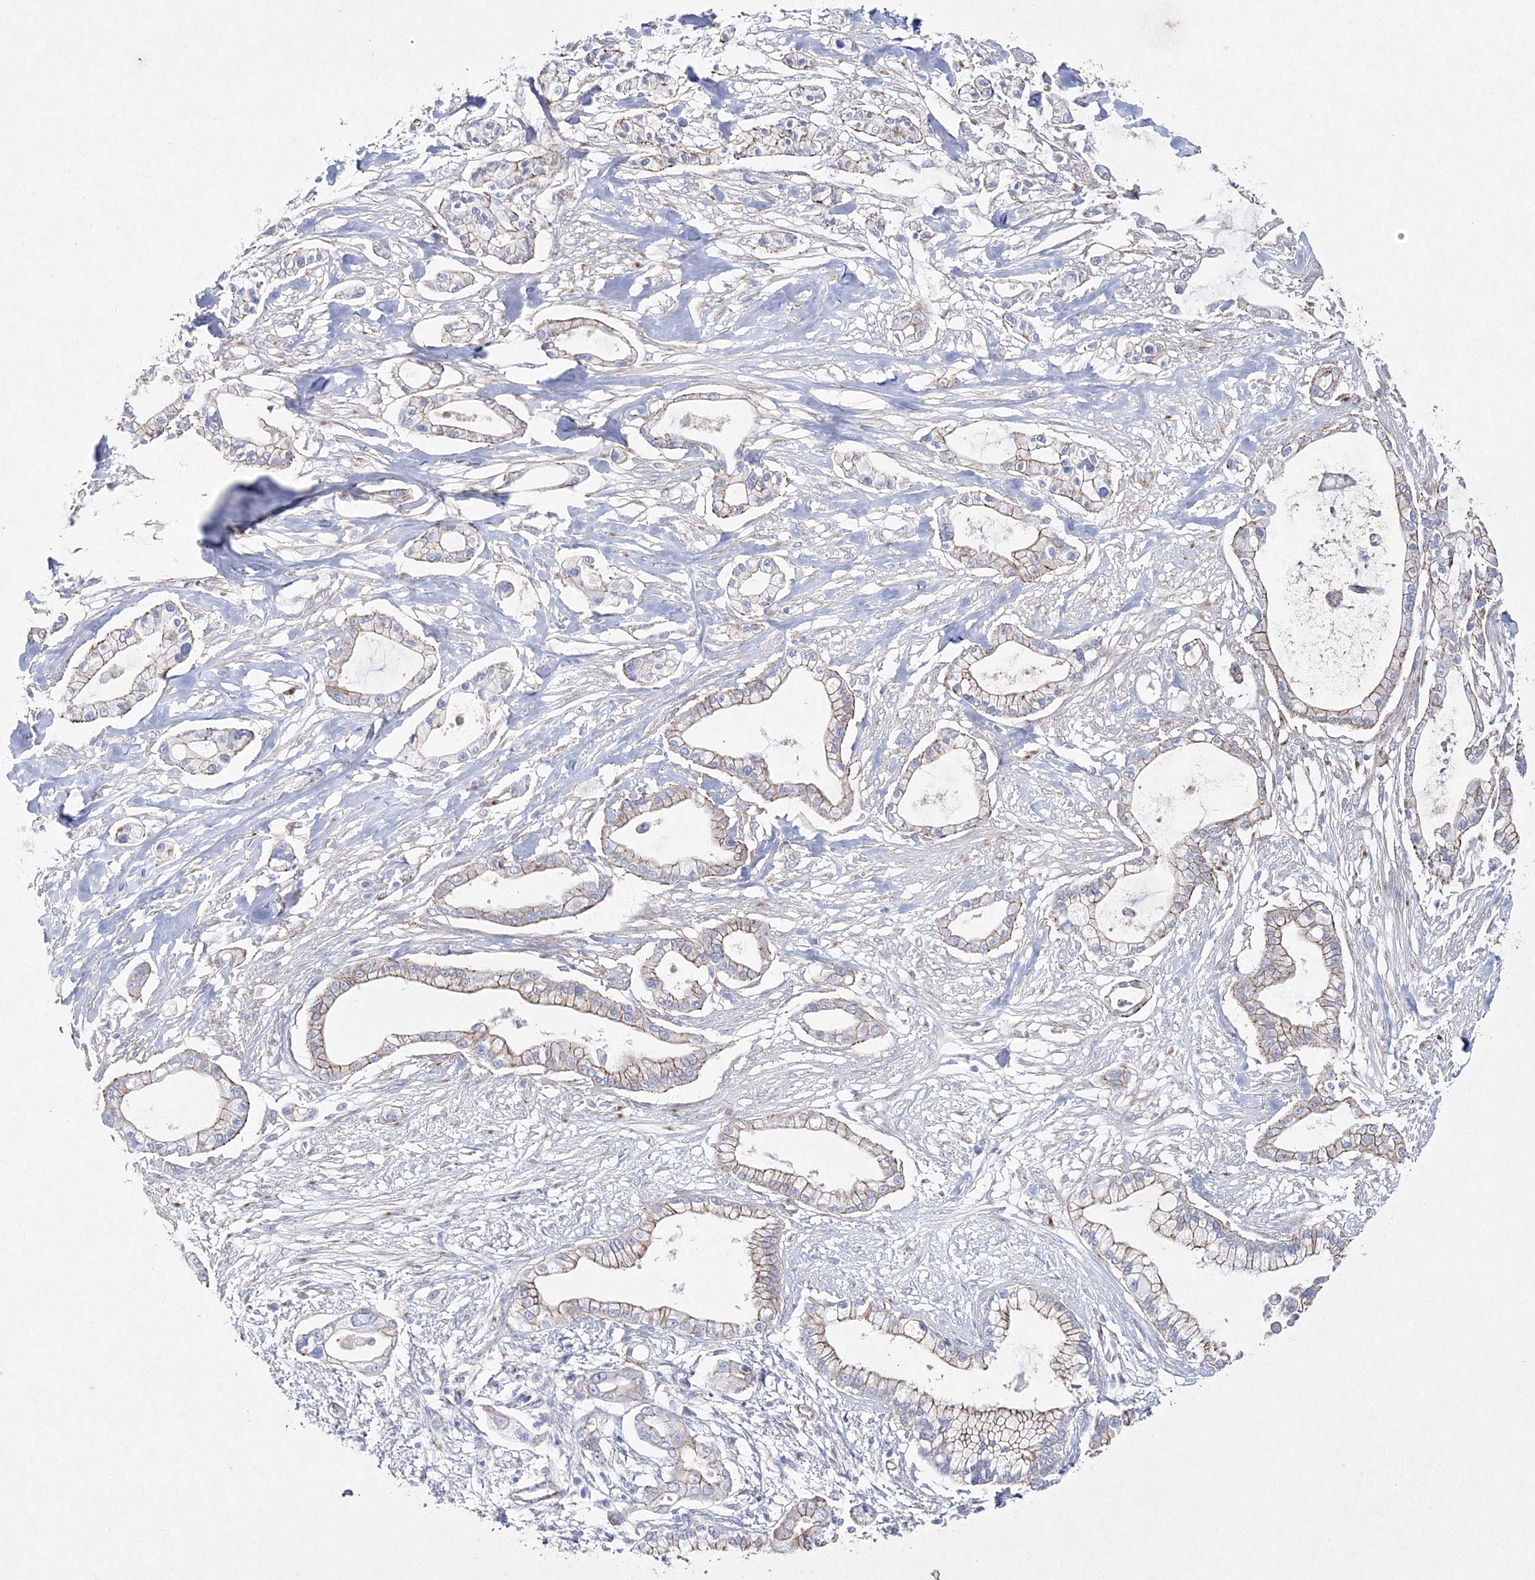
{"staining": {"intensity": "moderate", "quantity": ">75%", "location": "cytoplasmic/membranous"}, "tissue": "pancreatic cancer", "cell_type": "Tumor cells", "image_type": "cancer", "snomed": [{"axis": "morphology", "description": "Adenocarcinoma, NOS"}, {"axis": "topography", "description": "Pancreas"}], "caption": "Pancreatic cancer stained with immunohistochemistry (IHC) shows moderate cytoplasmic/membranous positivity in about >75% of tumor cells.", "gene": "NAA40", "patient": {"sex": "male", "age": 68}}